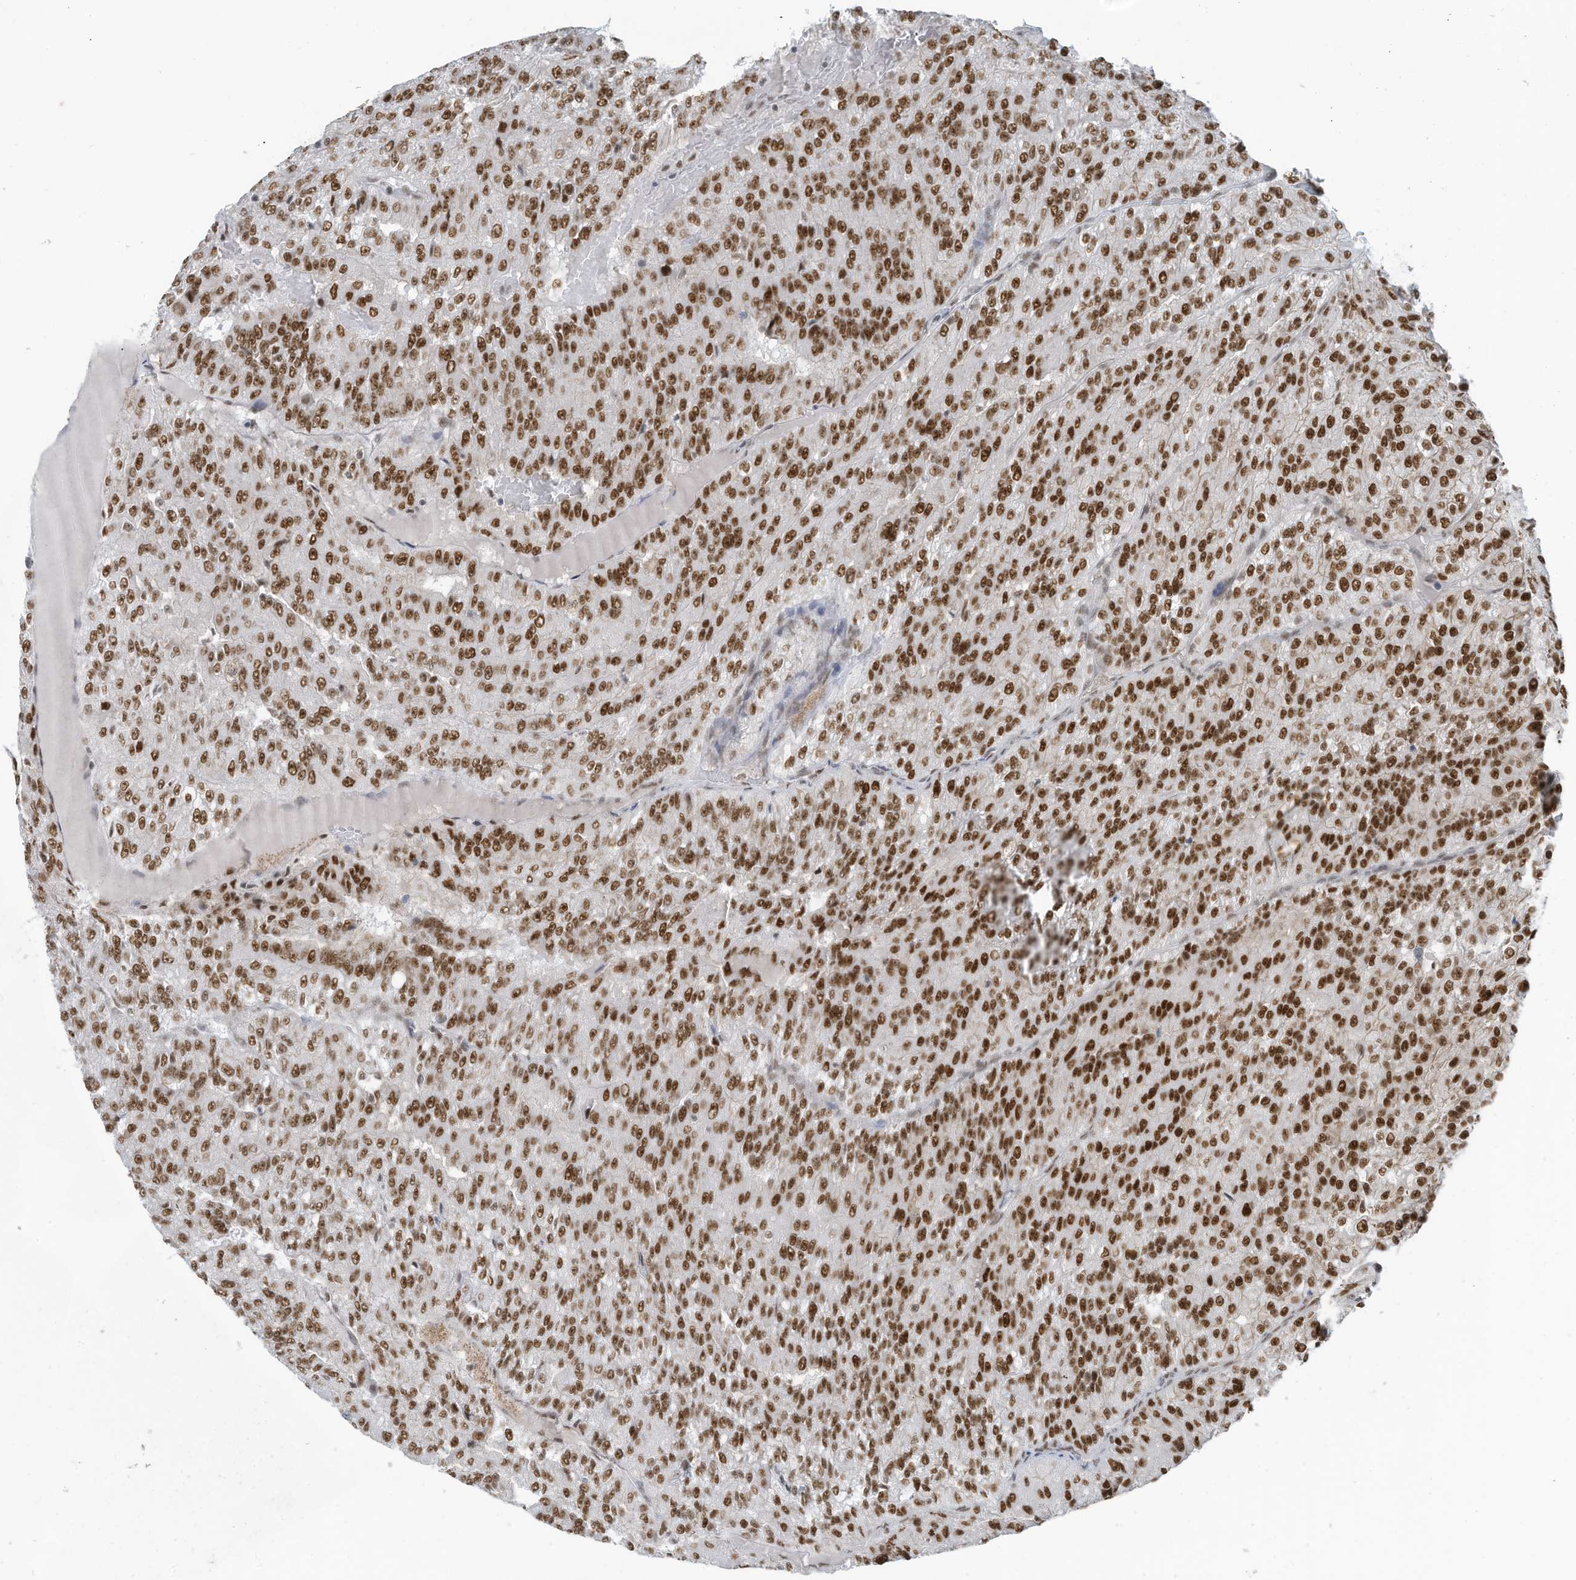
{"staining": {"intensity": "strong", "quantity": ">75%", "location": "nuclear"}, "tissue": "renal cancer", "cell_type": "Tumor cells", "image_type": "cancer", "snomed": [{"axis": "morphology", "description": "Adenocarcinoma, NOS"}, {"axis": "topography", "description": "Kidney"}], "caption": "Tumor cells exhibit strong nuclear expression in about >75% of cells in renal adenocarcinoma.", "gene": "DBR1", "patient": {"sex": "female", "age": 63}}